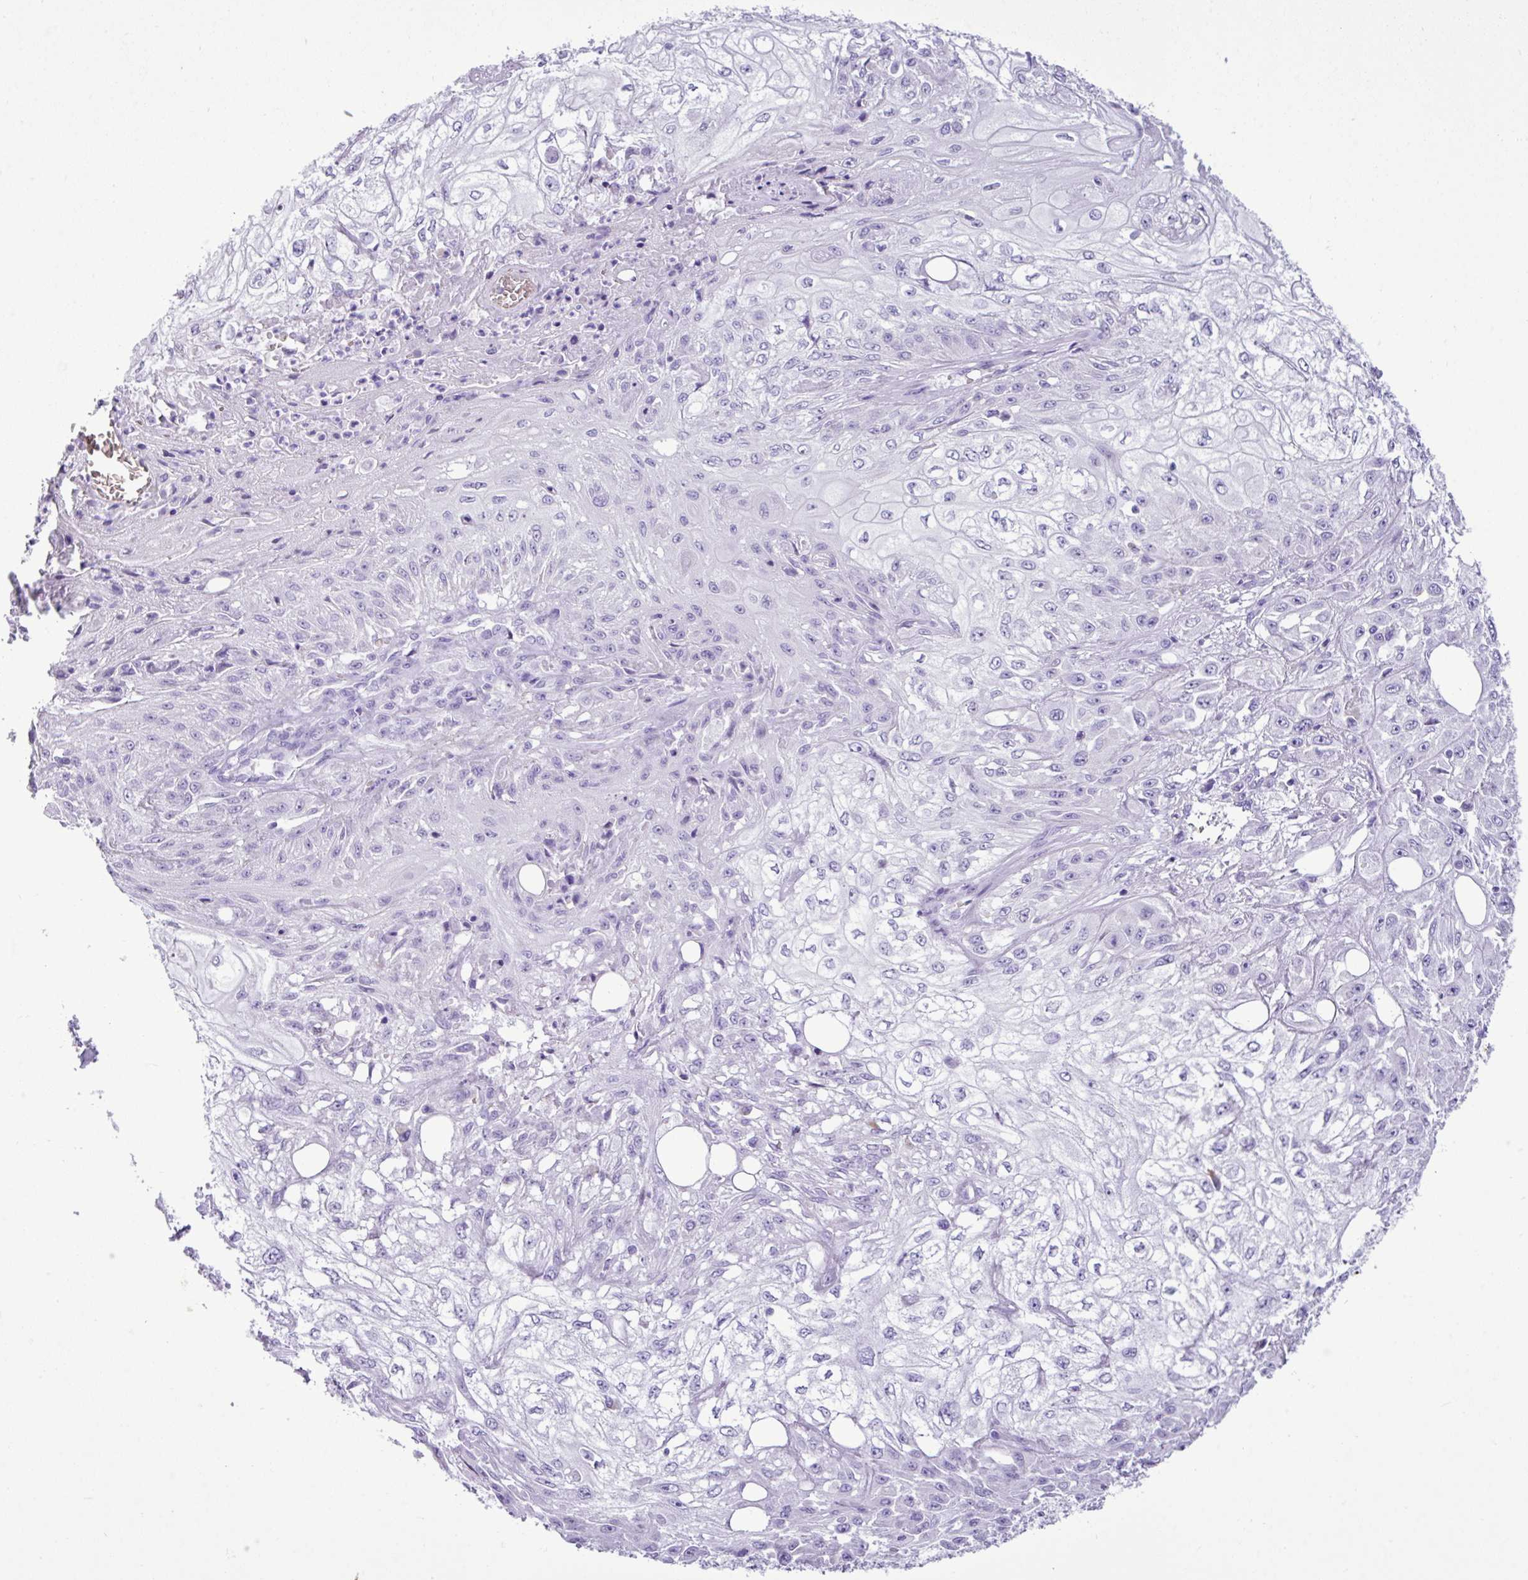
{"staining": {"intensity": "negative", "quantity": "none", "location": "none"}, "tissue": "skin cancer", "cell_type": "Tumor cells", "image_type": "cancer", "snomed": [{"axis": "morphology", "description": "Squamous cell carcinoma, NOS"}, {"axis": "morphology", "description": "Squamous cell carcinoma, metastatic, NOS"}, {"axis": "topography", "description": "Skin"}, {"axis": "topography", "description": "Lymph node"}], "caption": "Human skin metastatic squamous cell carcinoma stained for a protein using immunohistochemistry (IHC) displays no staining in tumor cells.", "gene": "ZSCAN5A", "patient": {"sex": "male", "age": 75}}